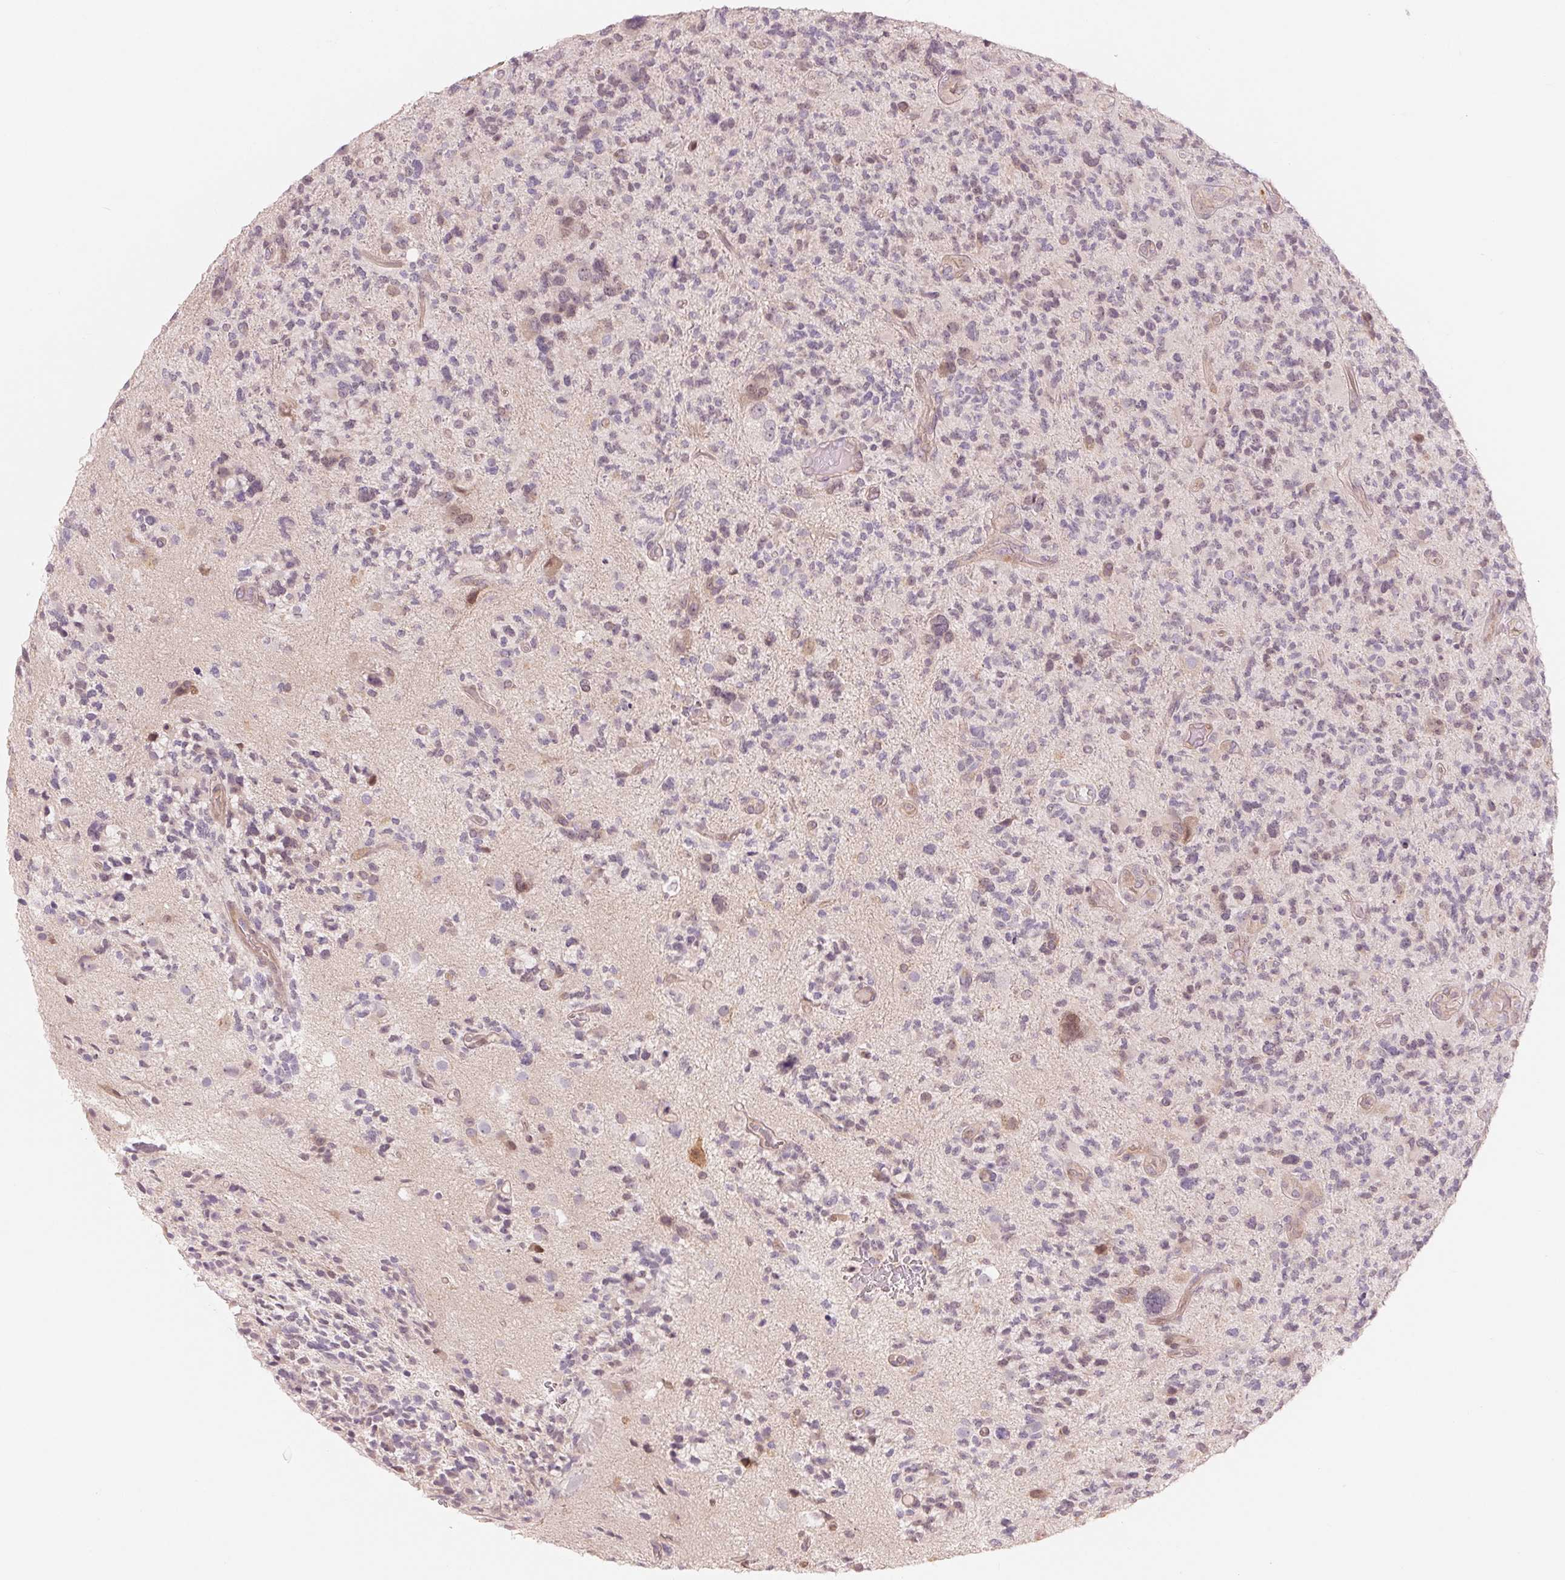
{"staining": {"intensity": "negative", "quantity": "none", "location": "none"}, "tissue": "glioma", "cell_type": "Tumor cells", "image_type": "cancer", "snomed": [{"axis": "morphology", "description": "Glioma, malignant, High grade"}, {"axis": "topography", "description": "Brain"}], "caption": "Immunohistochemistry (IHC) photomicrograph of high-grade glioma (malignant) stained for a protein (brown), which demonstrates no expression in tumor cells.", "gene": "DENND2C", "patient": {"sex": "female", "age": 71}}